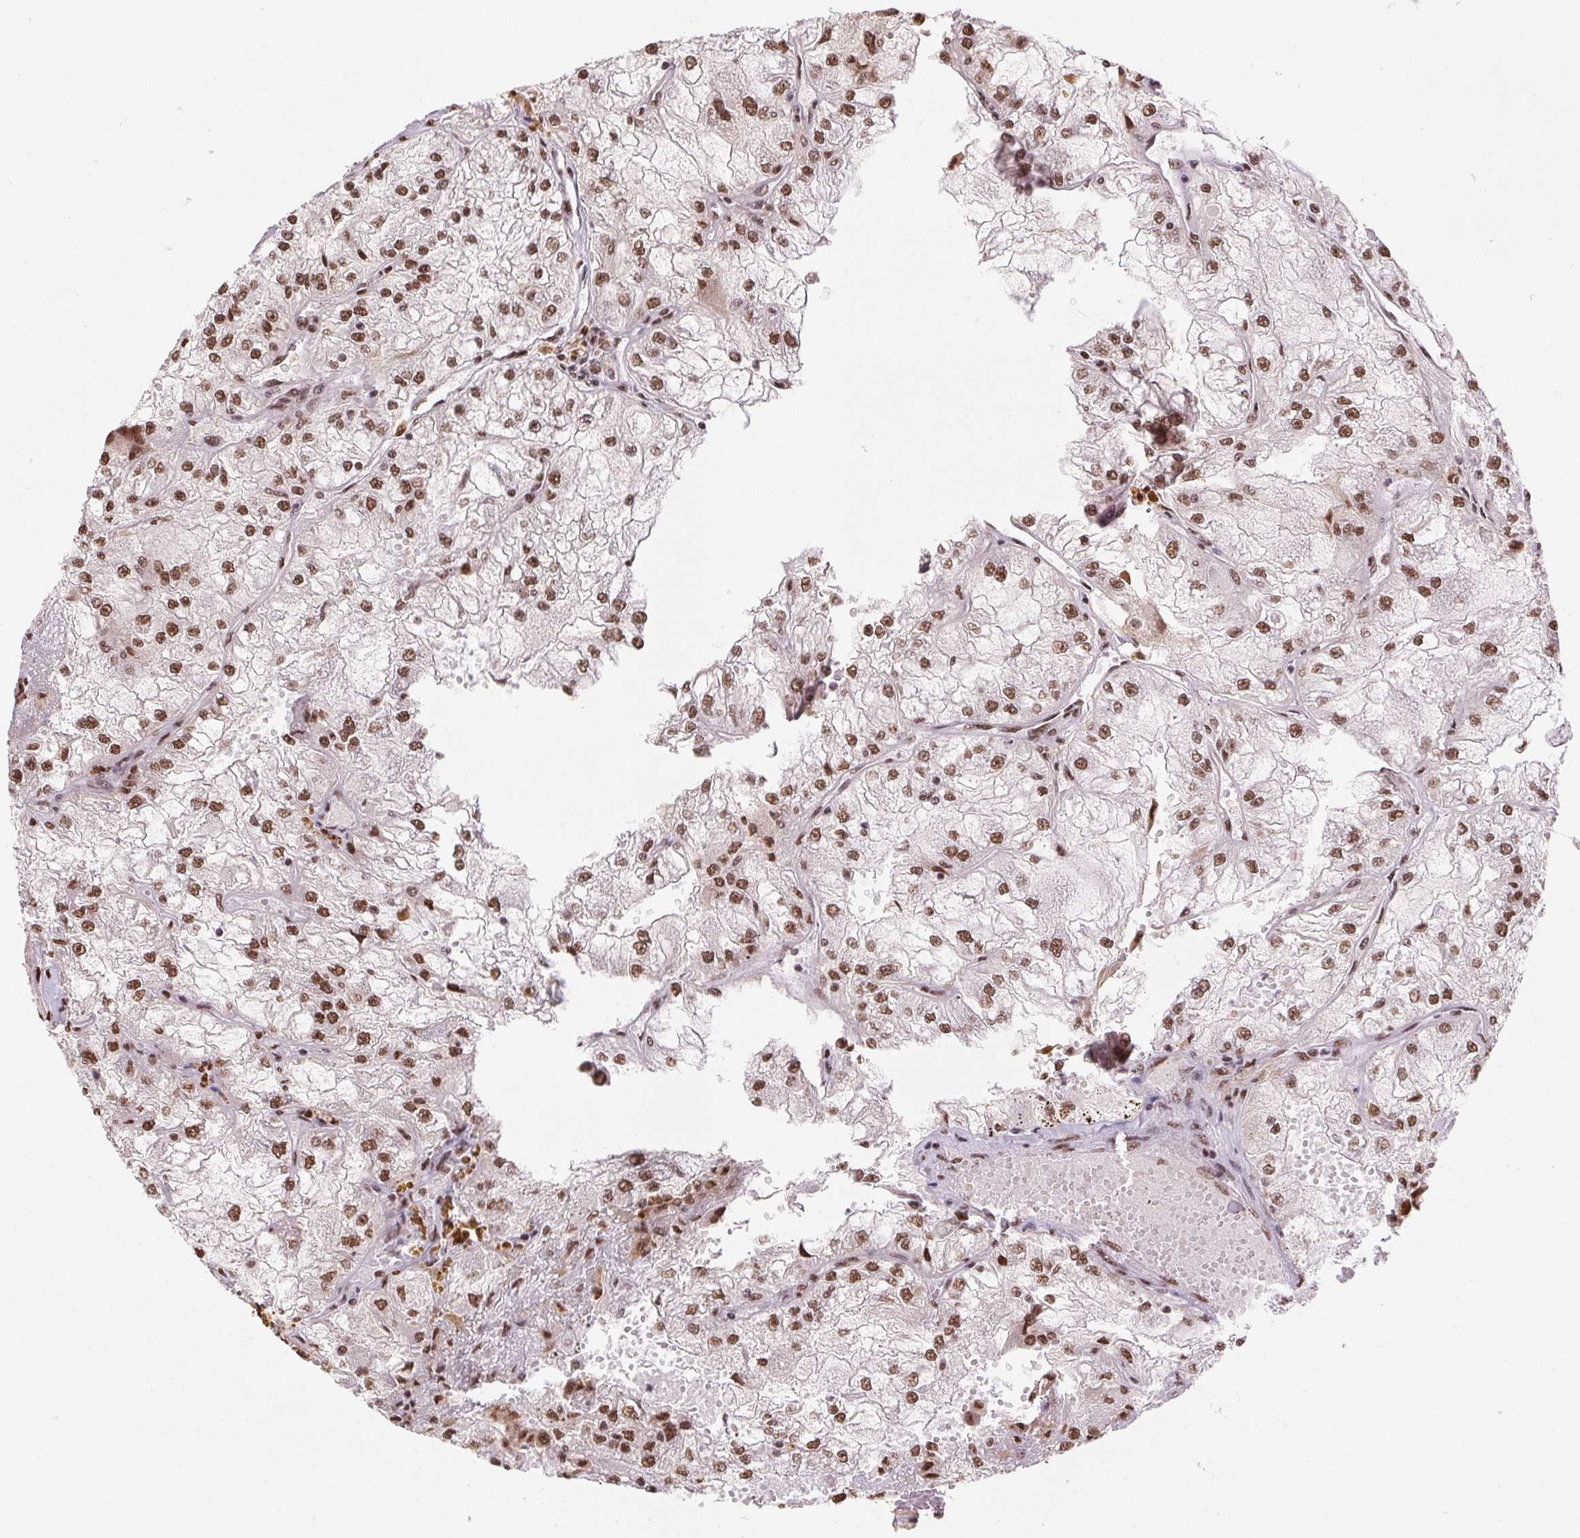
{"staining": {"intensity": "moderate", "quantity": ">75%", "location": "nuclear"}, "tissue": "renal cancer", "cell_type": "Tumor cells", "image_type": "cancer", "snomed": [{"axis": "morphology", "description": "Adenocarcinoma, NOS"}, {"axis": "topography", "description": "Kidney"}], "caption": "The micrograph shows immunohistochemical staining of renal cancer. There is moderate nuclear positivity is appreciated in approximately >75% of tumor cells.", "gene": "SNRPG", "patient": {"sex": "female", "age": 72}}